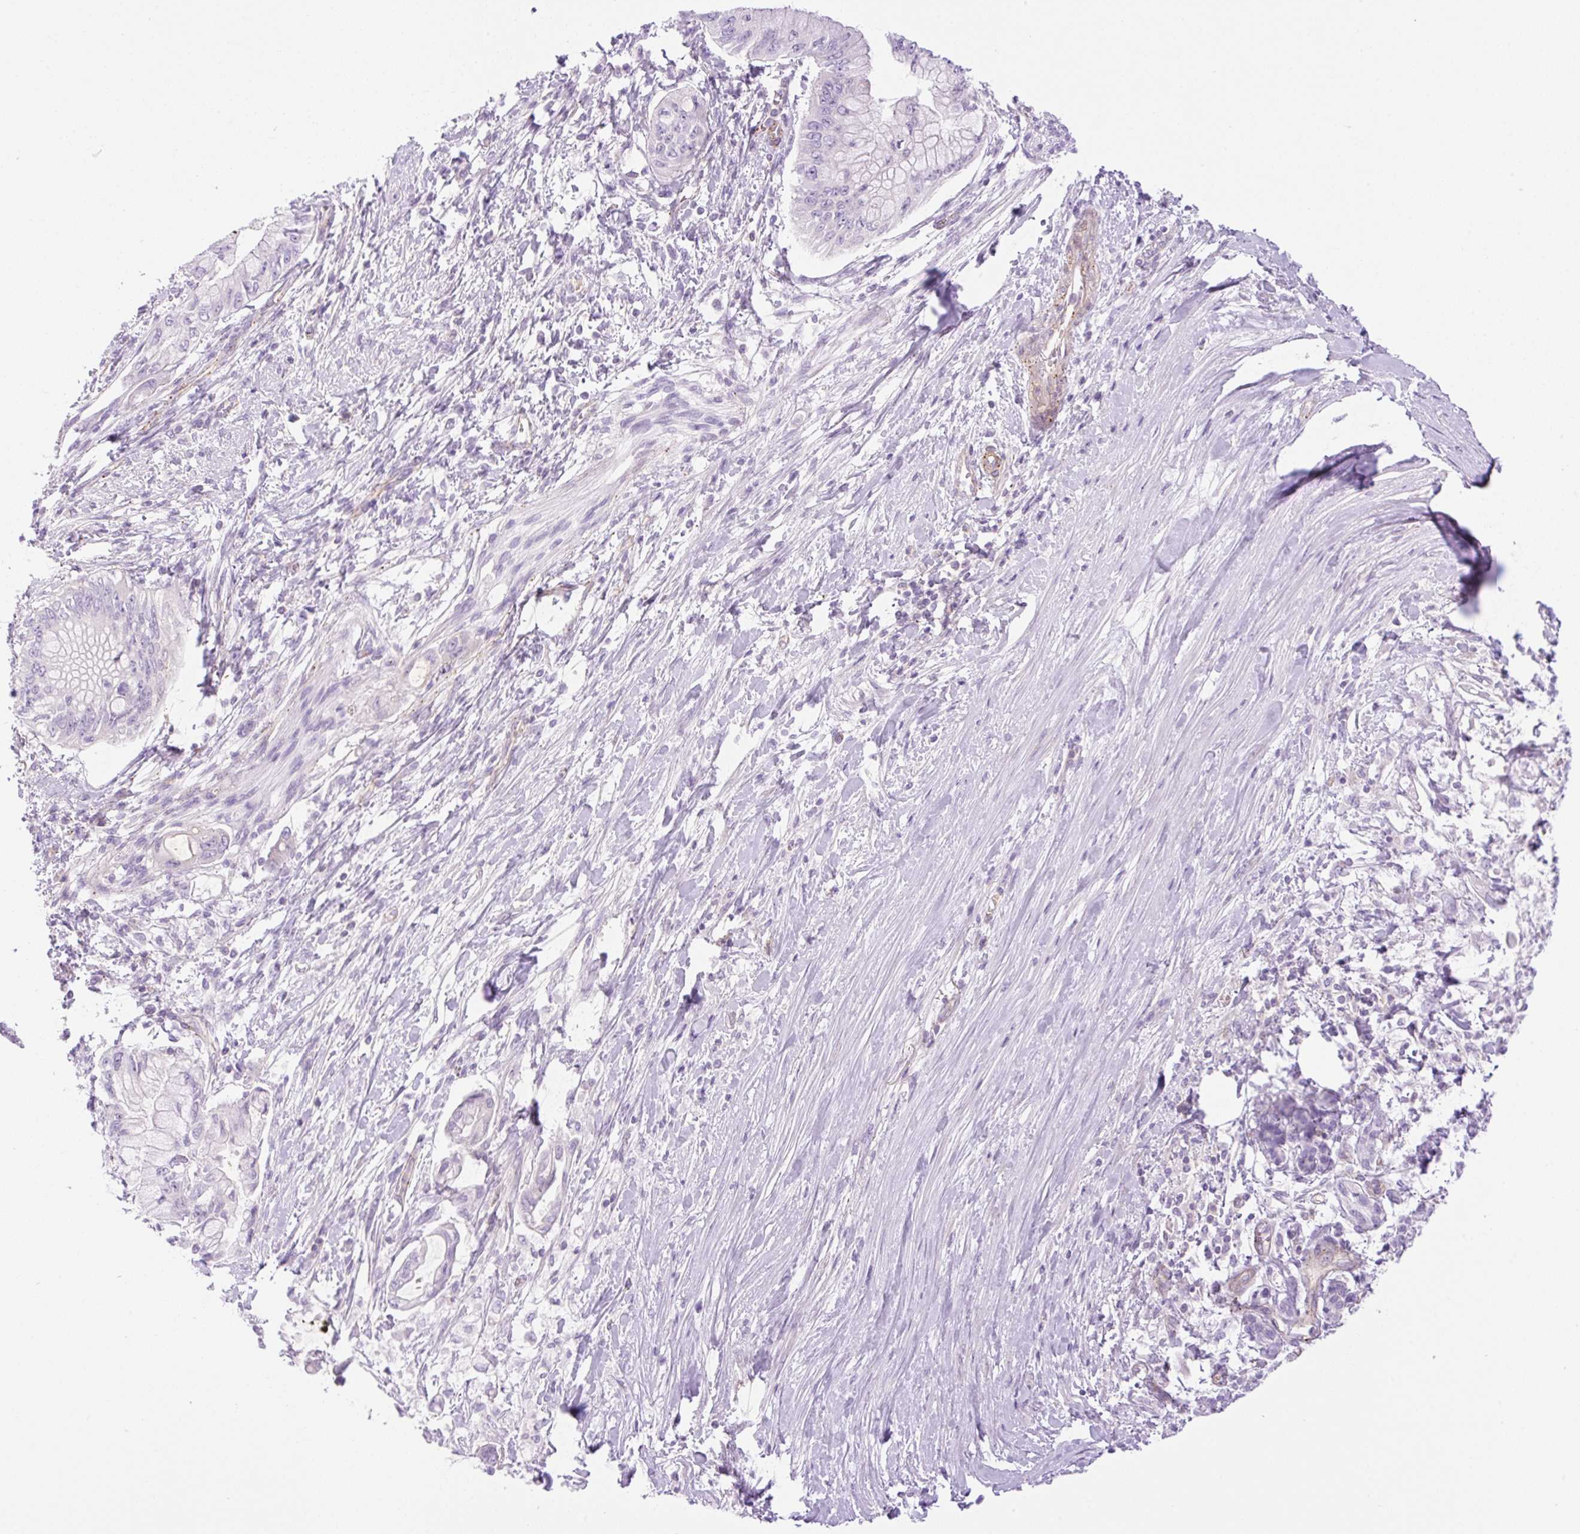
{"staining": {"intensity": "negative", "quantity": "none", "location": "none"}, "tissue": "pancreatic cancer", "cell_type": "Tumor cells", "image_type": "cancer", "snomed": [{"axis": "morphology", "description": "Adenocarcinoma, NOS"}, {"axis": "topography", "description": "Pancreas"}], "caption": "Pancreatic adenocarcinoma was stained to show a protein in brown. There is no significant positivity in tumor cells.", "gene": "EHD3", "patient": {"sex": "male", "age": 48}}